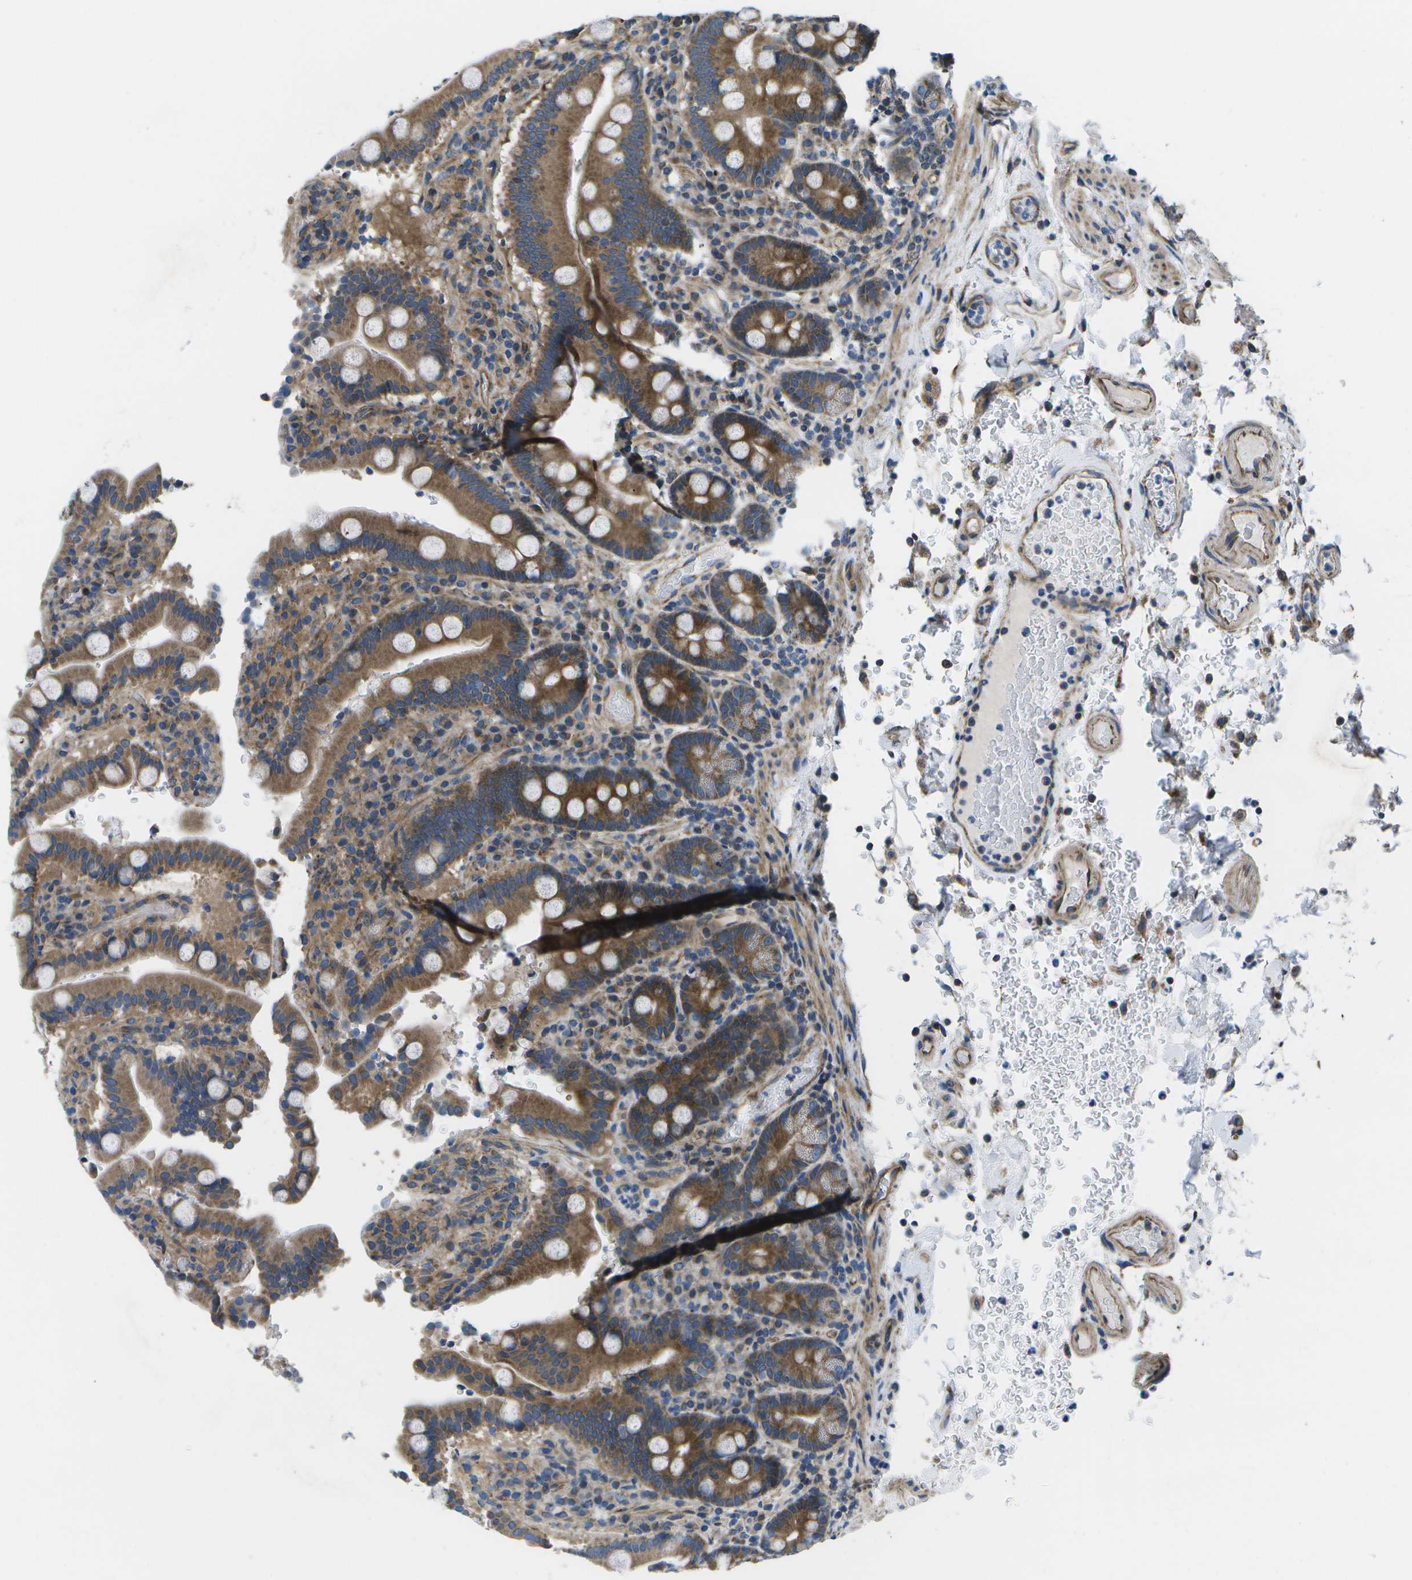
{"staining": {"intensity": "moderate", "quantity": ">75%", "location": "cytoplasmic/membranous"}, "tissue": "duodenum", "cell_type": "Glandular cells", "image_type": "normal", "snomed": [{"axis": "morphology", "description": "Normal tissue, NOS"}, {"axis": "topography", "description": "Small intestine, NOS"}], "caption": "Brown immunohistochemical staining in unremarkable duodenum exhibits moderate cytoplasmic/membranous positivity in approximately >75% of glandular cells. Nuclei are stained in blue.", "gene": "MVK", "patient": {"sex": "female", "age": 71}}